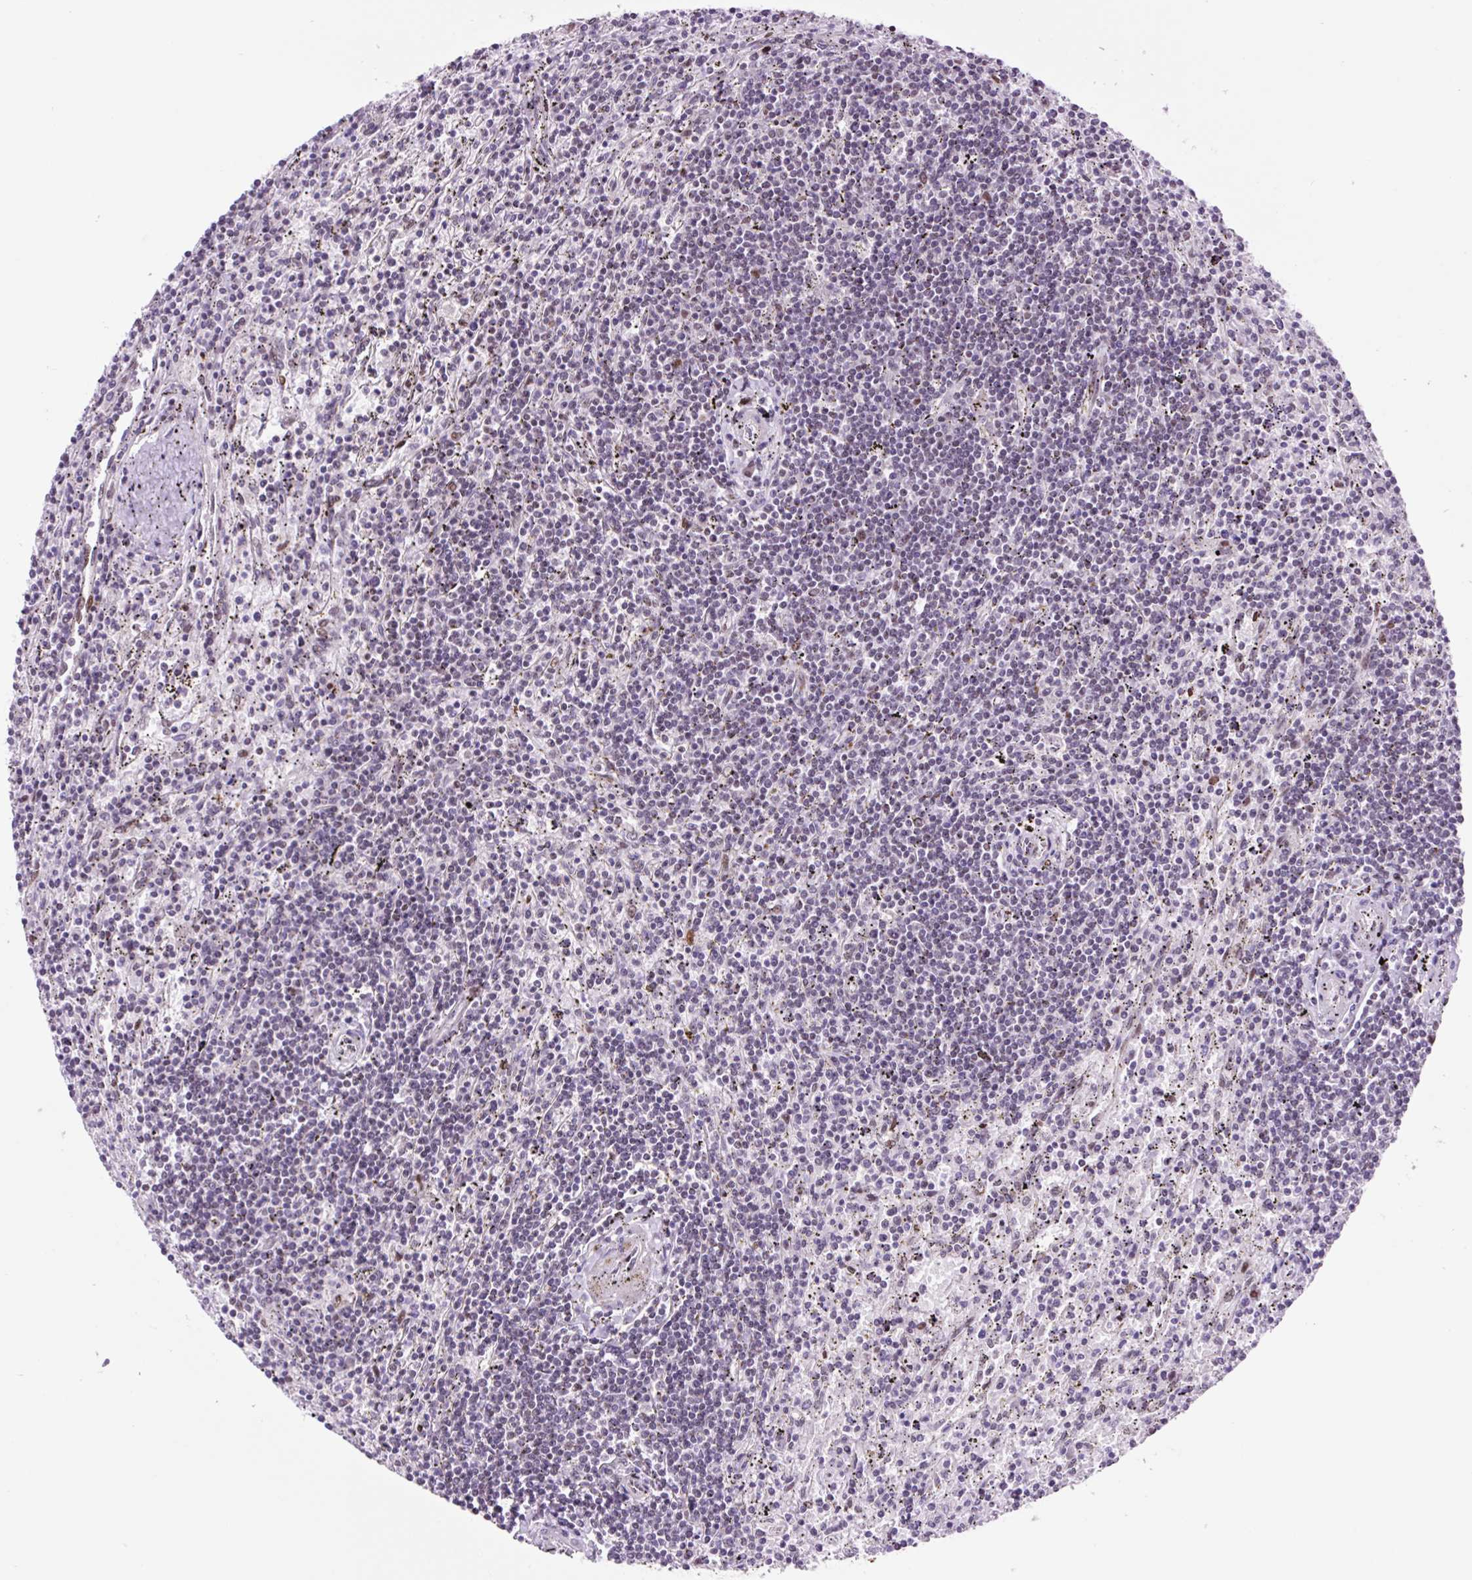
{"staining": {"intensity": "negative", "quantity": "none", "location": "none"}, "tissue": "lymphoma", "cell_type": "Tumor cells", "image_type": "cancer", "snomed": [{"axis": "morphology", "description": "Malignant lymphoma, non-Hodgkin's type, Low grade"}, {"axis": "topography", "description": "Spleen"}], "caption": "This histopathology image is of lymphoma stained with IHC to label a protein in brown with the nuclei are counter-stained blue. There is no positivity in tumor cells.", "gene": "TAF1A", "patient": {"sex": "male", "age": 76}}